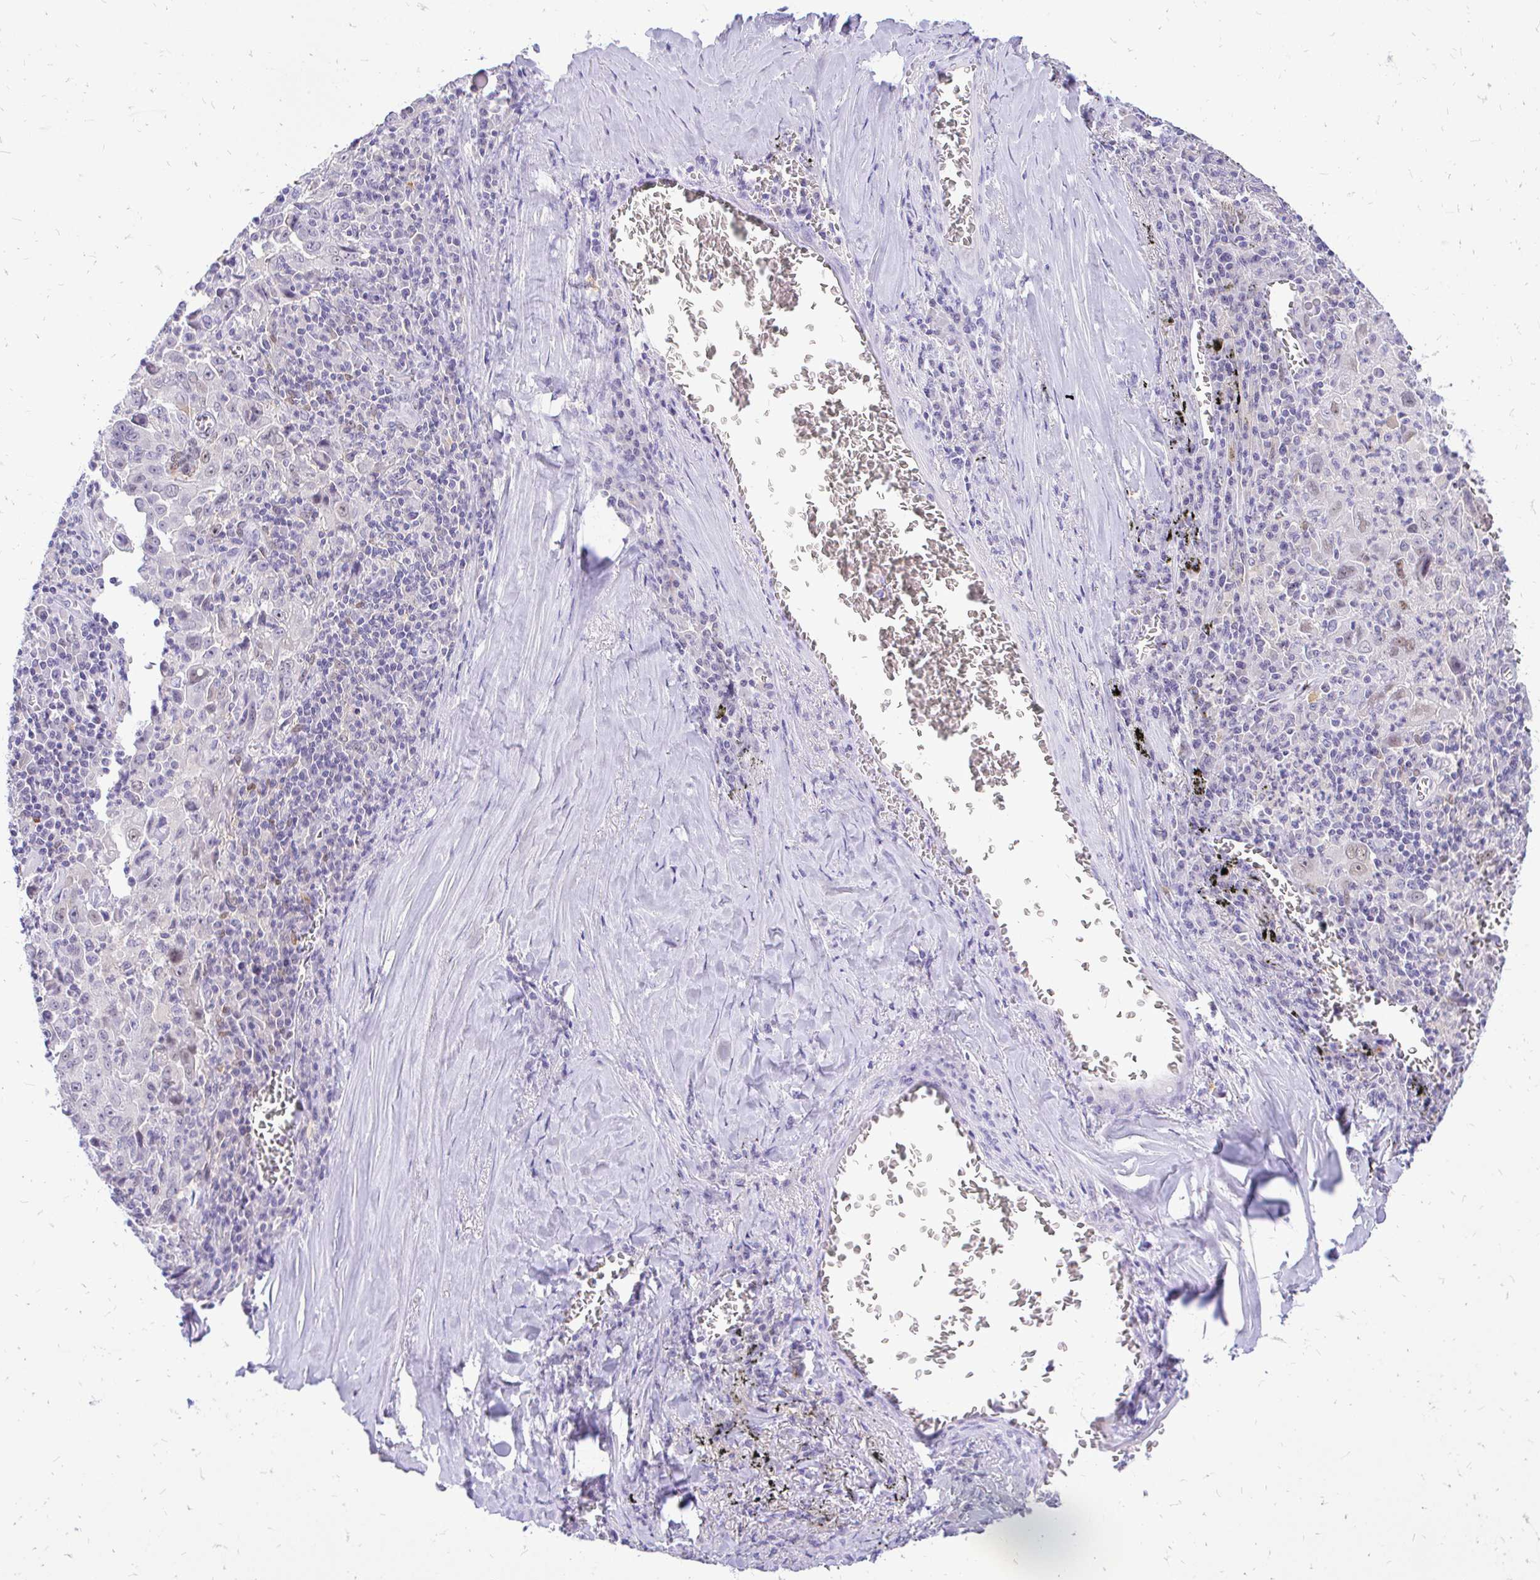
{"staining": {"intensity": "negative", "quantity": "none", "location": "none"}, "tissue": "lung cancer", "cell_type": "Tumor cells", "image_type": "cancer", "snomed": [{"axis": "morphology", "description": "Adenocarcinoma, NOS"}, {"axis": "topography", "description": "Lung"}], "caption": "This is an IHC micrograph of lung cancer (adenocarcinoma). There is no positivity in tumor cells.", "gene": "FATE1", "patient": {"sex": "male", "age": 67}}